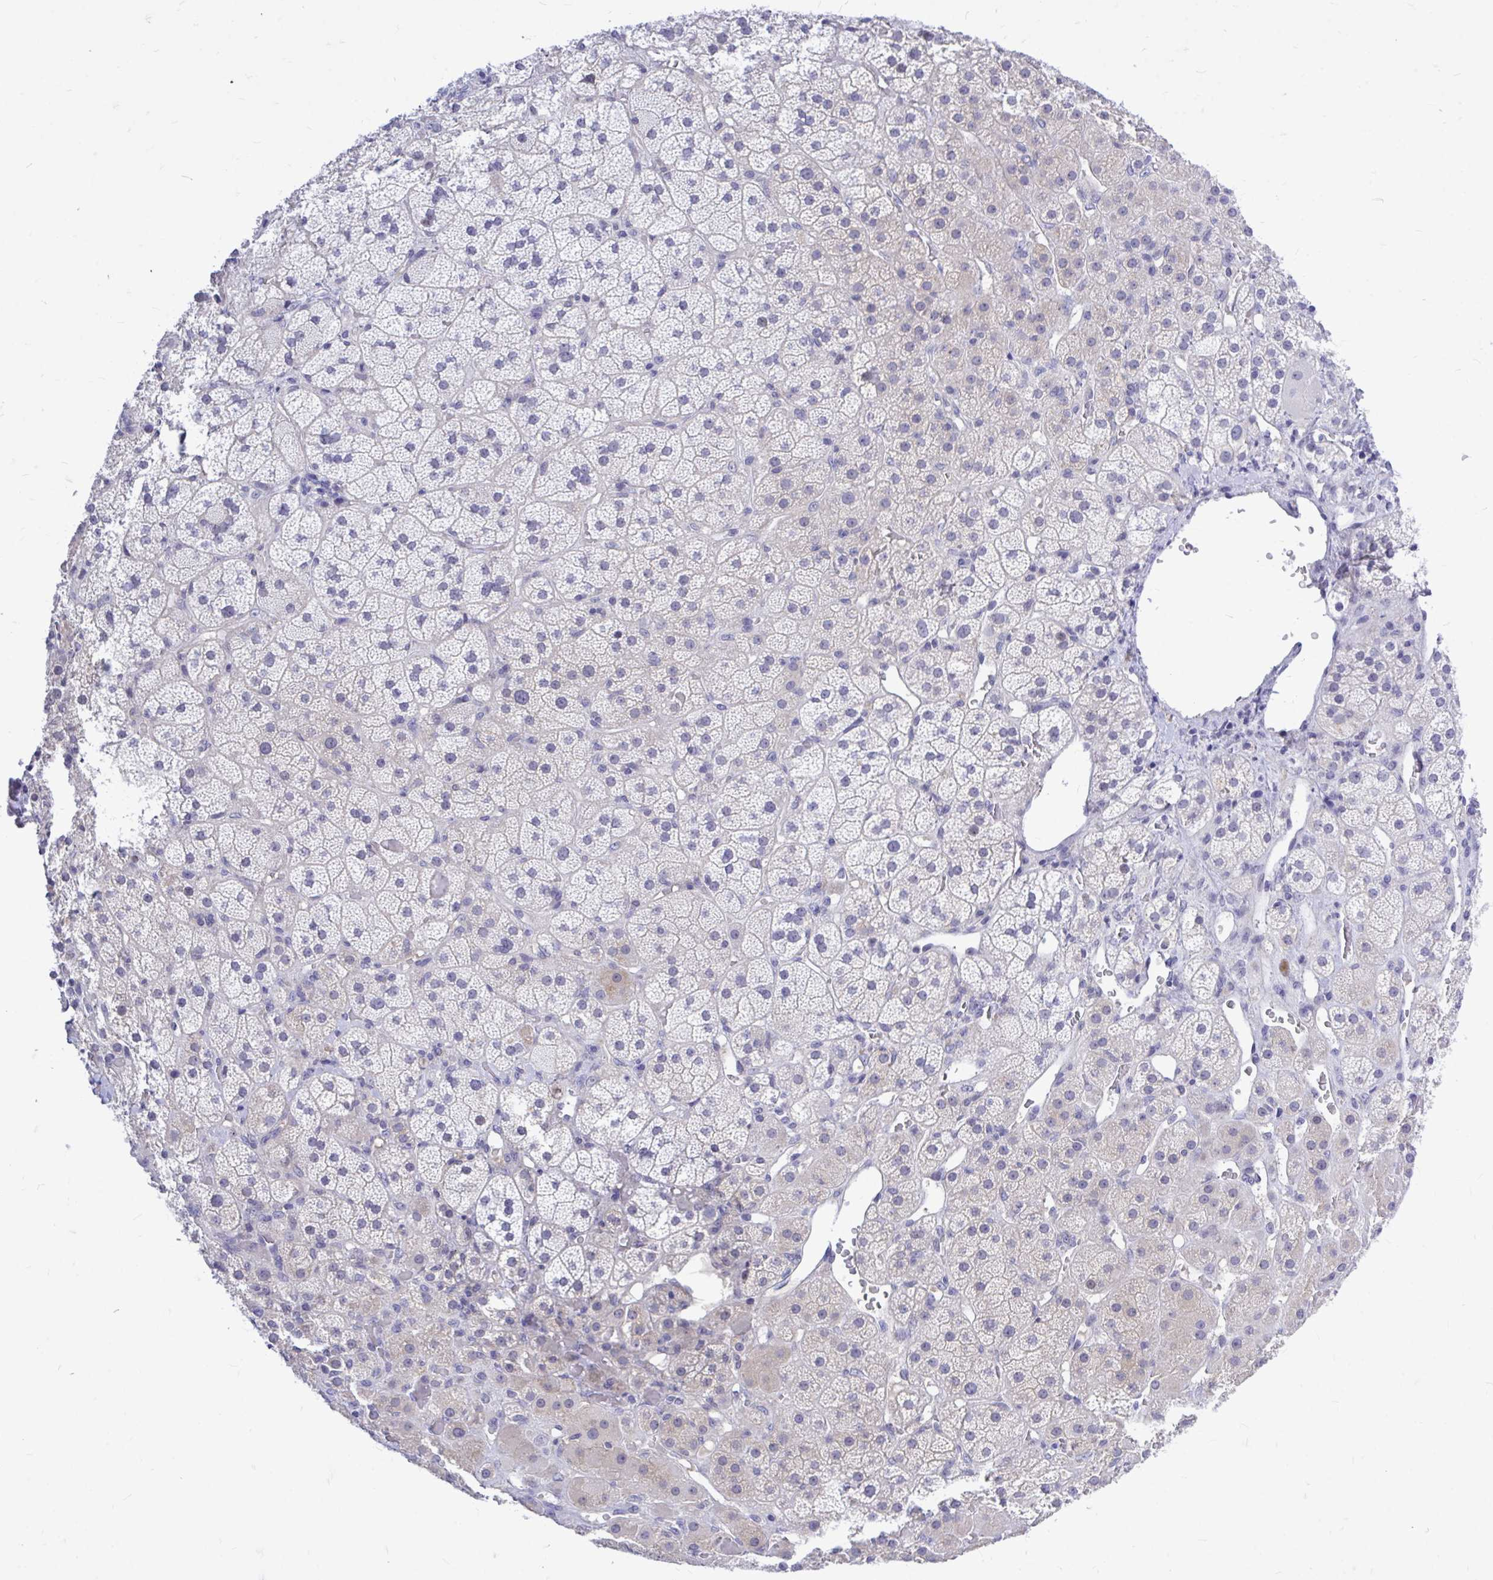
{"staining": {"intensity": "weak", "quantity": "<25%", "location": "cytoplasmic/membranous,nuclear"}, "tissue": "adrenal gland", "cell_type": "Glandular cells", "image_type": "normal", "snomed": [{"axis": "morphology", "description": "Normal tissue, NOS"}, {"axis": "topography", "description": "Adrenal gland"}], "caption": "Immunohistochemistry (IHC) photomicrograph of unremarkable adrenal gland: adrenal gland stained with DAB (3,3'-diaminobenzidine) demonstrates no significant protein positivity in glandular cells.", "gene": "ZBTB25", "patient": {"sex": "male", "age": 57}}